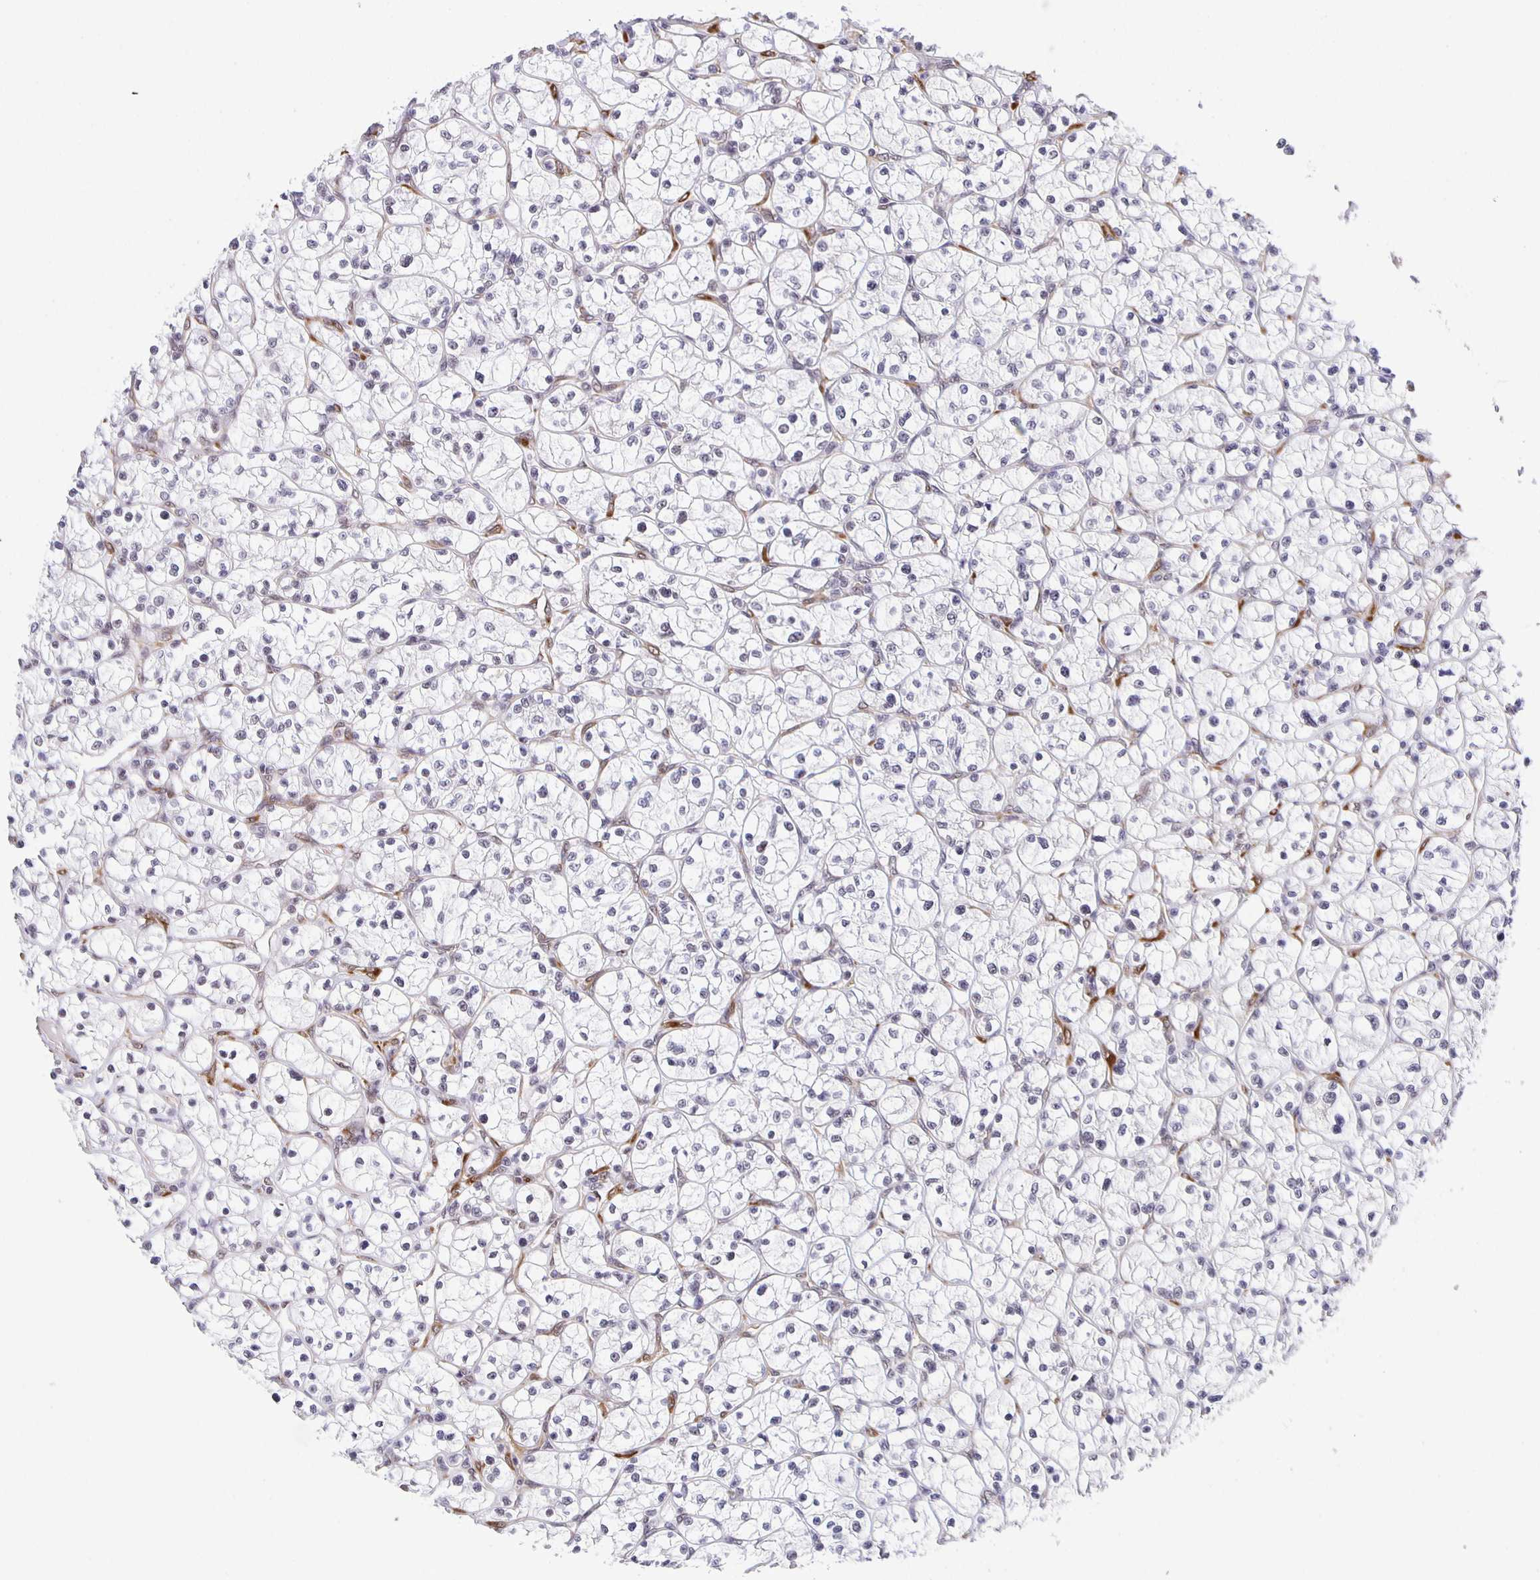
{"staining": {"intensity": "negative", "quantity": "none", "location": "none"}, "tissue": "renal cancer", "cell_type": "Tumor cells", "image_type": "cancer", "snomed": [{"axis": "morphology", "description": "Adenocarcinoma, NOS"}, {"axis": "topography", "description": "Kidney"}], "caption": "DAB immunohistochemical staining of renal adenocarcinoma reveals no significant positivity in tumor cells.", "gene": "ZRANB2", "patient": {"sex": "female", "age": 64}}